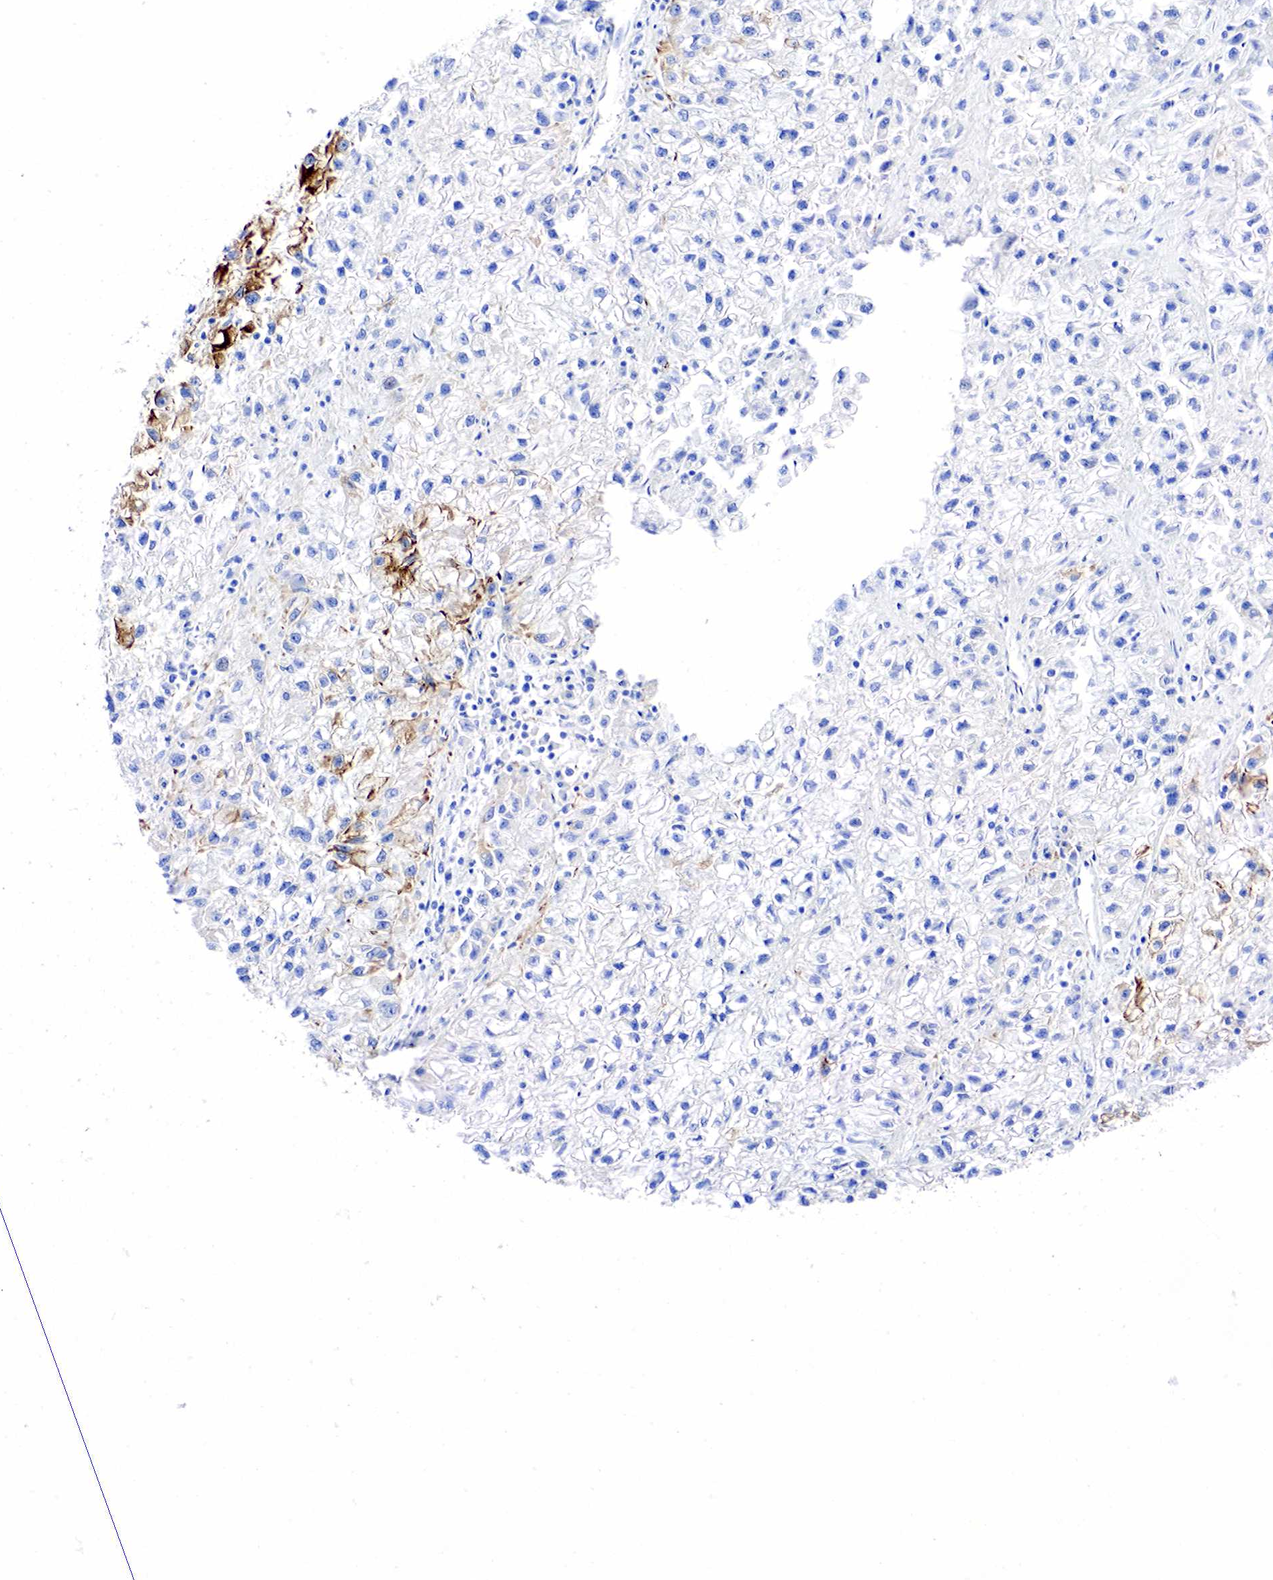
{"staining": {"intensity": "moderate", "quantity": "<25%", "location": "cytoplasmic/membranous"}, "tissue": "renal cancer", "cell_type": "Tumor cells", "image_type": "cancer", "snomed": [{"axis": "morphology", "description": "Adenocarcinoma, NOS"}, {"axis": "topography", "description": "Kidney"}], "caption": "Immunohistochemical staining of human renal adenocarcinoma reveals low levels of moderate cytoplasmic/membranous protein staining in approximately <25% of tumor cells. The staining was performed using DAB (3,3'-diaminobenzidine) to visualize the protein expression in brown, while the nuclei were stained in blue with hematoxylin (Magnification: 20x).", "gene": "KRT18", "patient": {"sex": "male", "age": 59}}